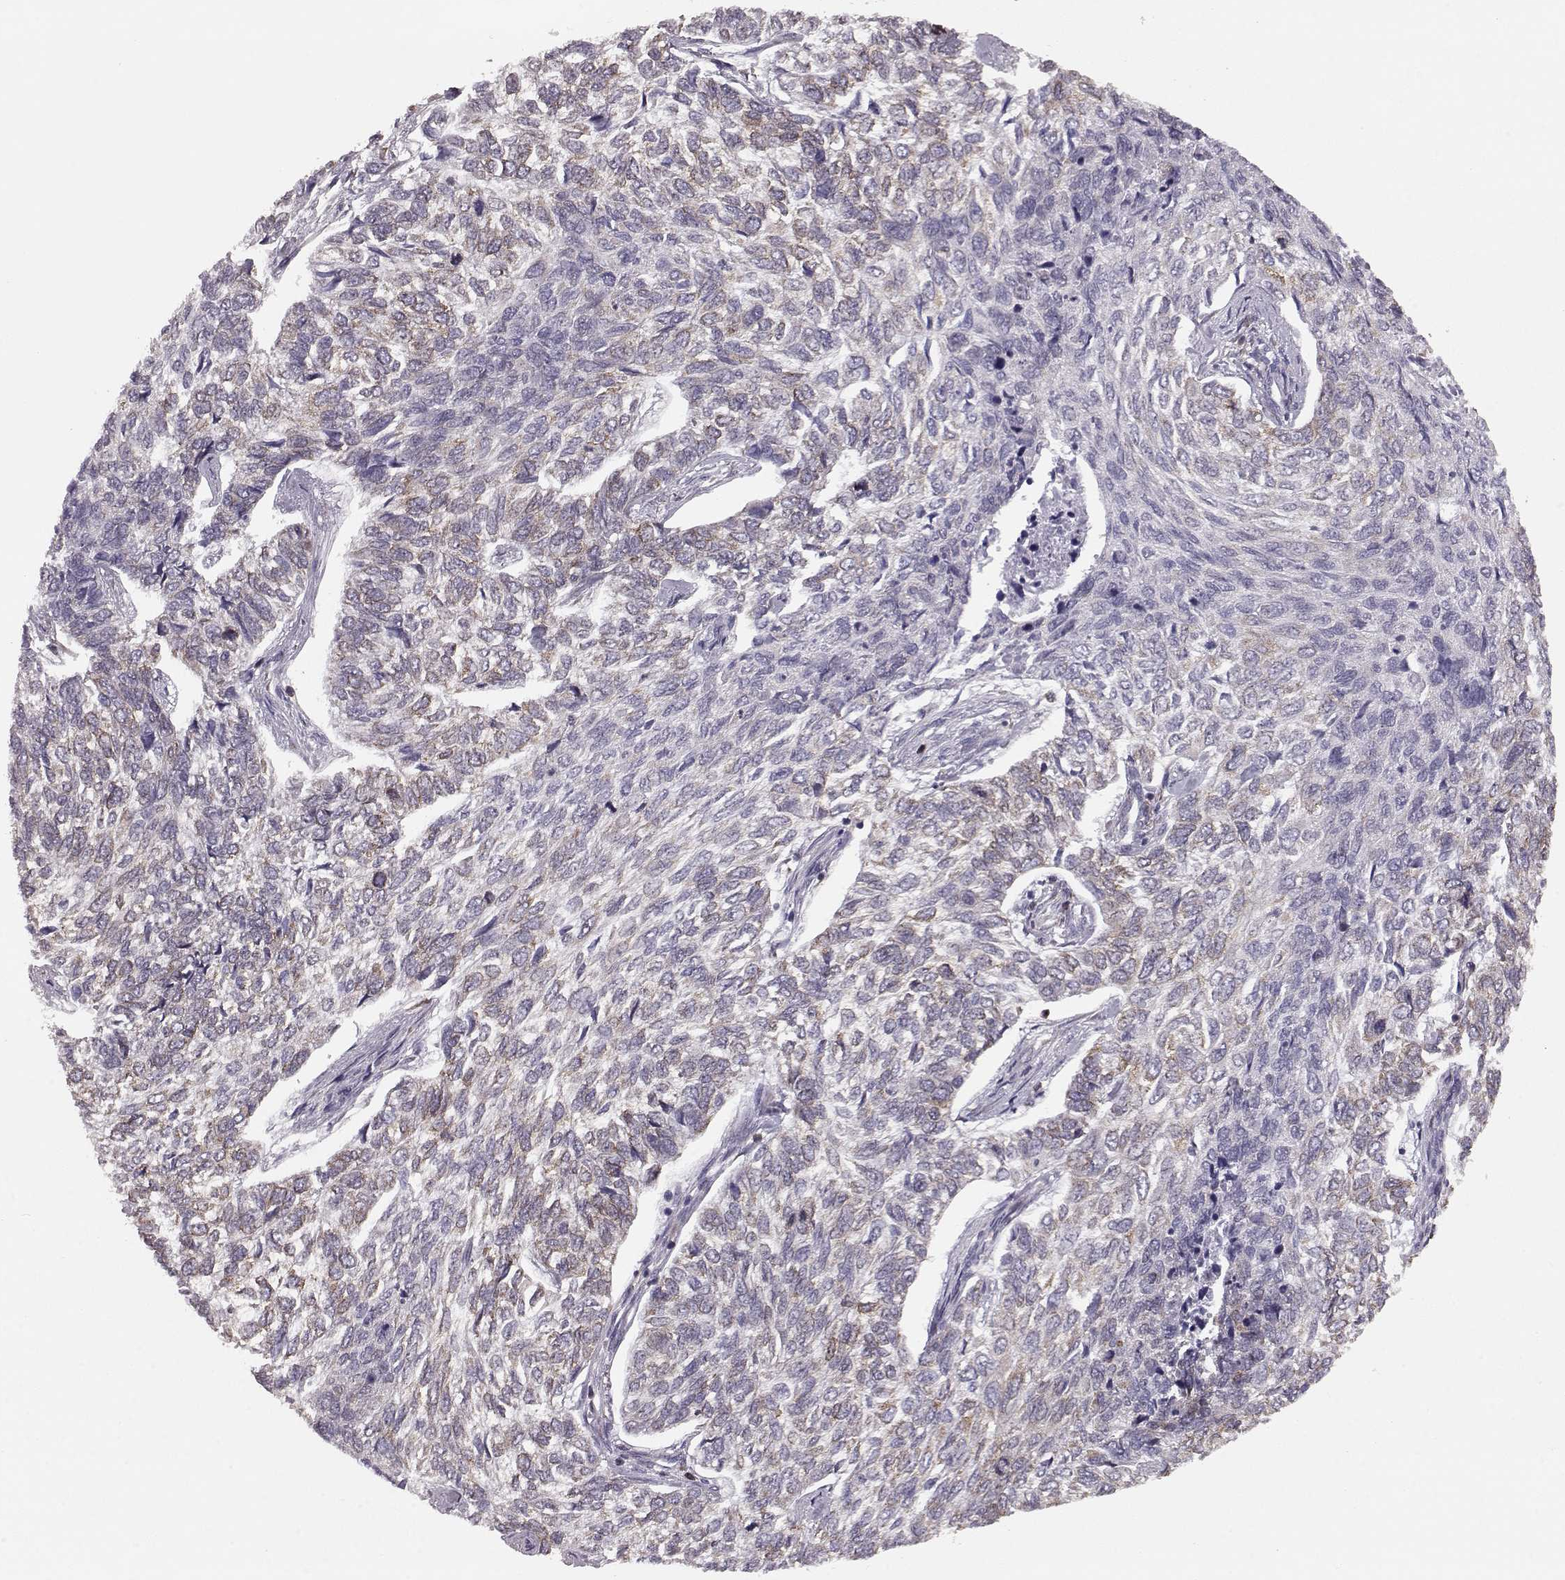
{"staining": {"intensity": "moderate", "quantity": "<25%", "location": "cytoplasmic/membranous"}, "tissue": "skin cancer", "cell_type": "Tumor cells", "image_type": "cancer", "snomed": [{"axis": "morphology", "description": "Basal cell carcinoma"}, {"axis": "topography", "description": "Skin"}], "caption": "A micrograph showing moderate cytoplasmic/membranous expression in approximately <25% of tumor cells in basal cell carcinoma (skin), as visualized by brown immunohistochemical staining.", "gene": "ELOVL5", "patient": {"sex": "female", "age": 65}}